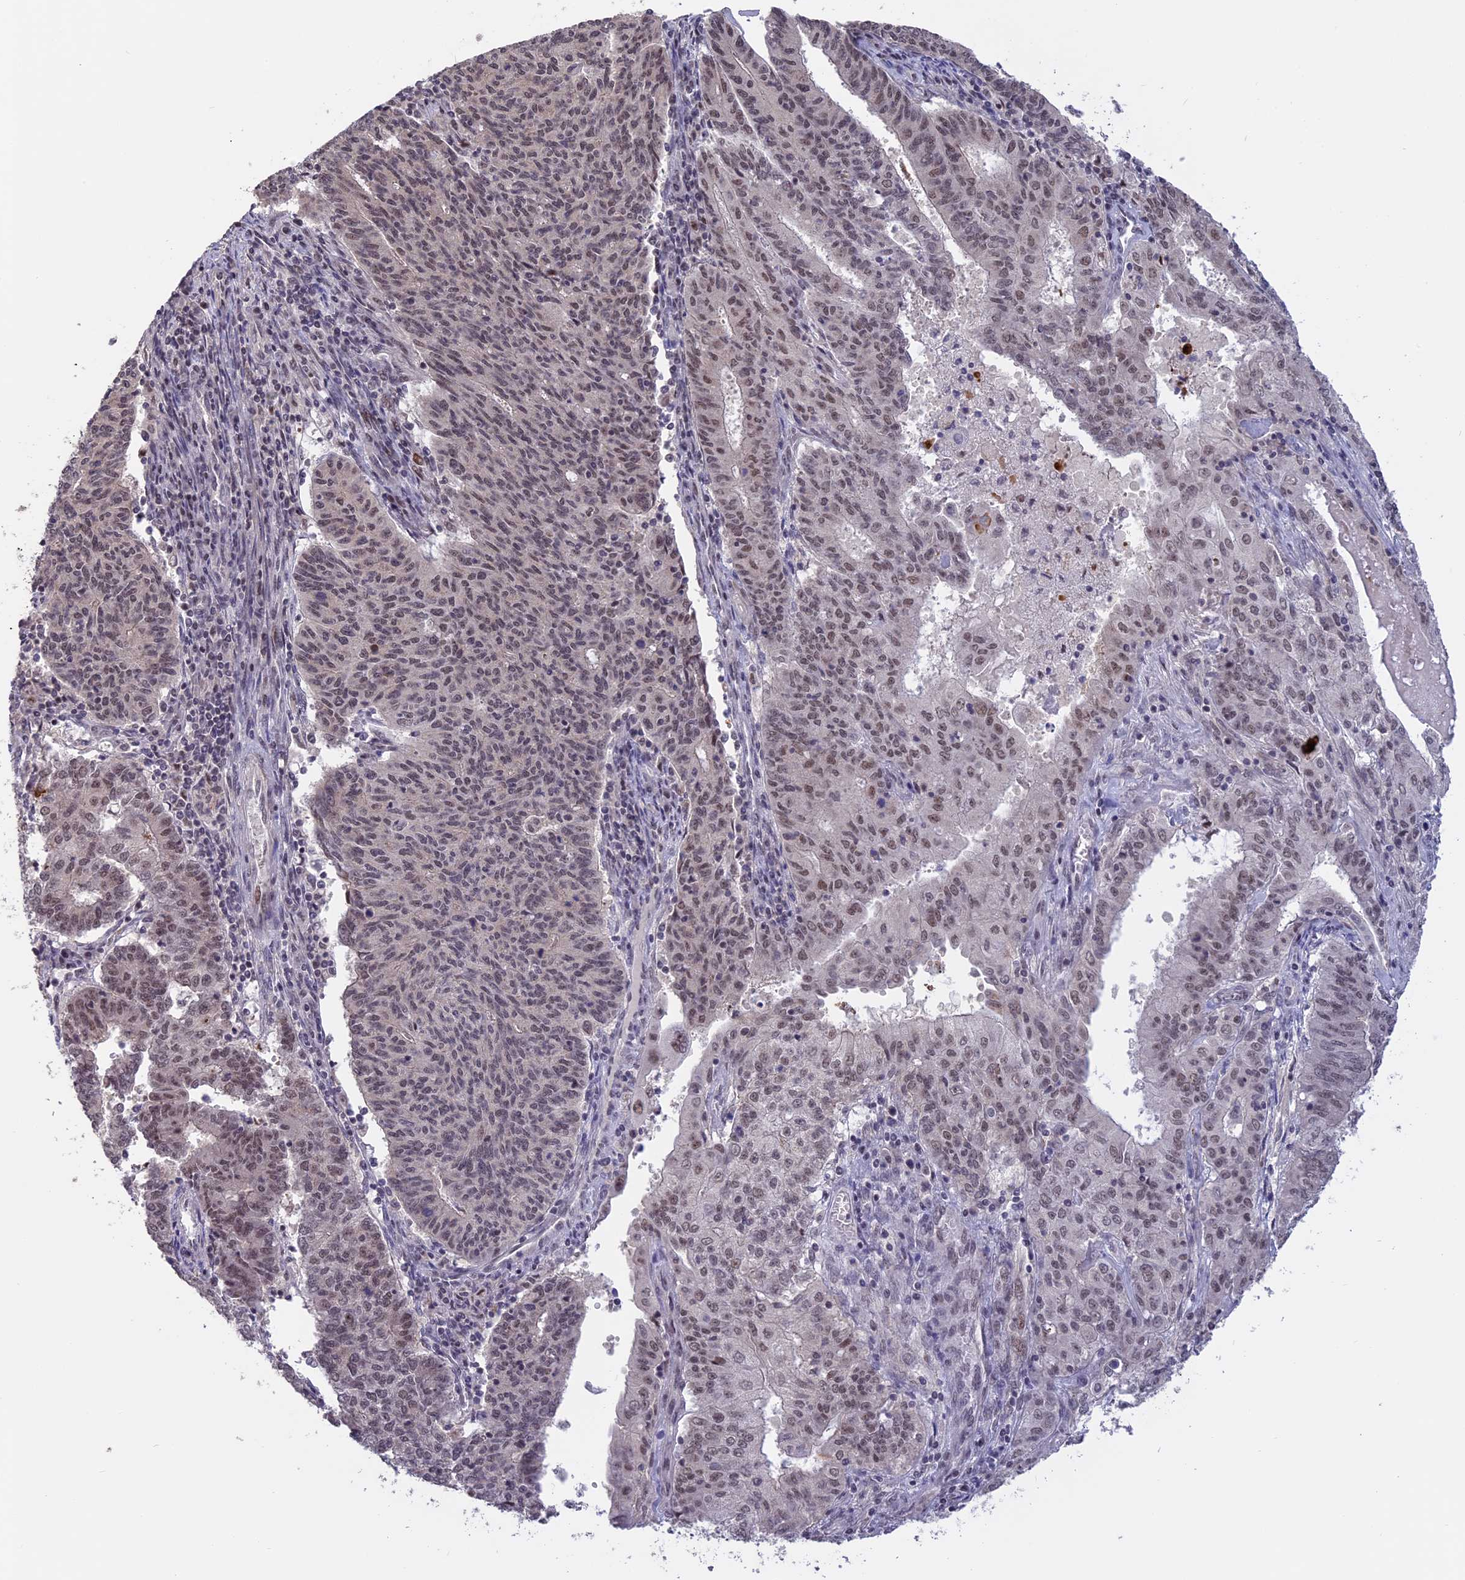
{"staining": {"intensity": "weak", "quantity": "25%-75%", "location": "nuclear"}, "tissue": "endometrial cancer", "cell_type": "Tumor cells", "image_type": "cancer", "snomed": [{"axis": "morphology", "description": "Adenocarcinoma, NOS"}, {"axis": "topography", "description": "Endometrium"}], "caption": "Protein expression analysis of human endometrial adenocarcinoma reveals weak nuclear staining in approximately 25%-75% of tumor cells.", "gene": "POLR2C", "patient": {"sex": "female", "age": 59}}